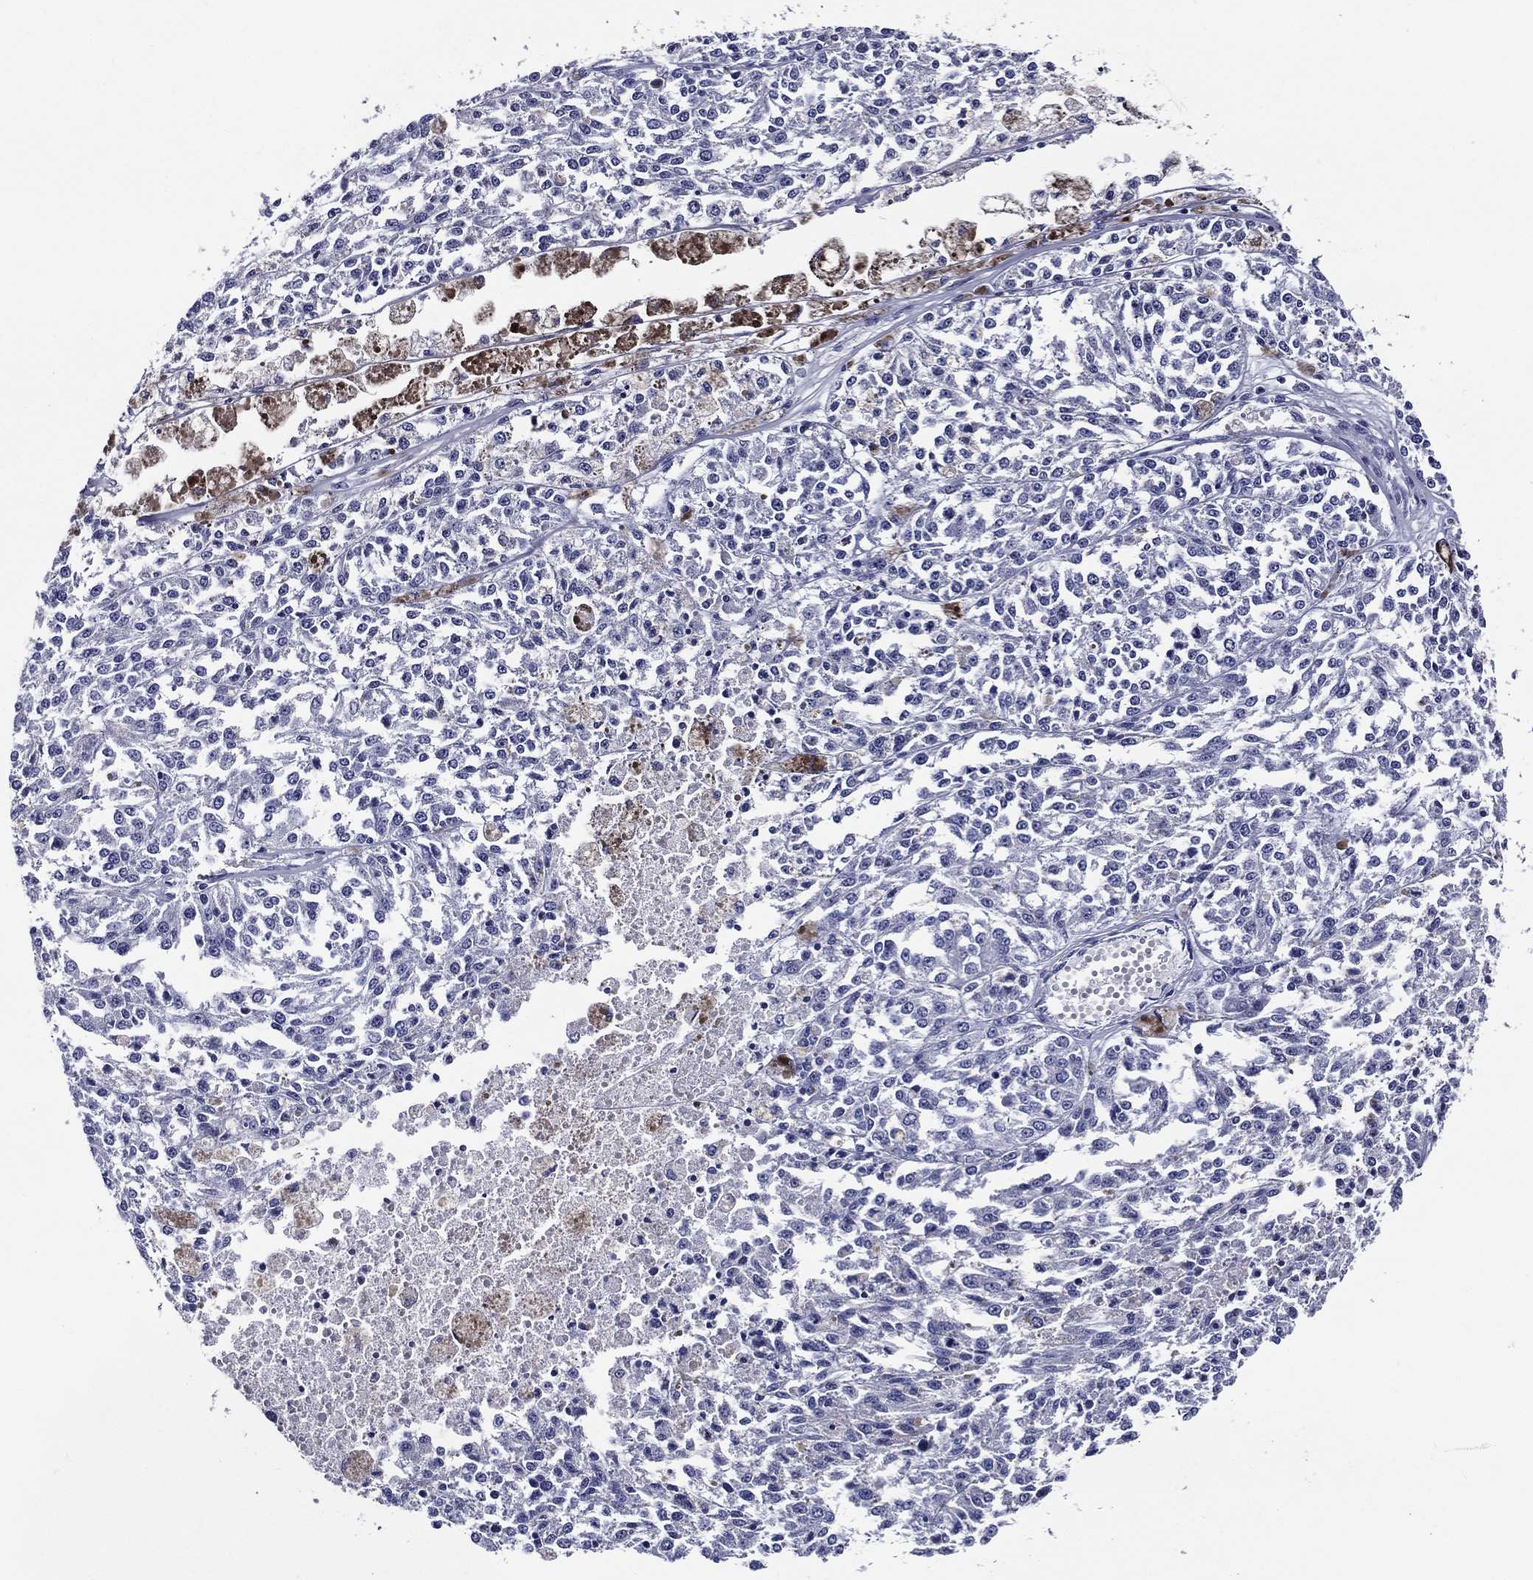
{"staining": {"intensity": "negative", "quantity": "none", "location": "none"}, "tissue": "melanoma", "cell_type": "Tumor cells", "image_type": "cancer", "snomed": [{"axis": "morphology", "description": "Malignant melanoma, Metastatic site"}, {"axis": "topography", "description": "Lymph node"}], "caption": "There is no significant expression in tumor cells of malignant melanoma (metastatic site). (Stains: DAB immunohistochemistry with hematoxylin counter stain, Microscopy: brightfield microscopy at high magnification).", "gene": "ACE2", "patient": {"sex": "female", "age": 64}}